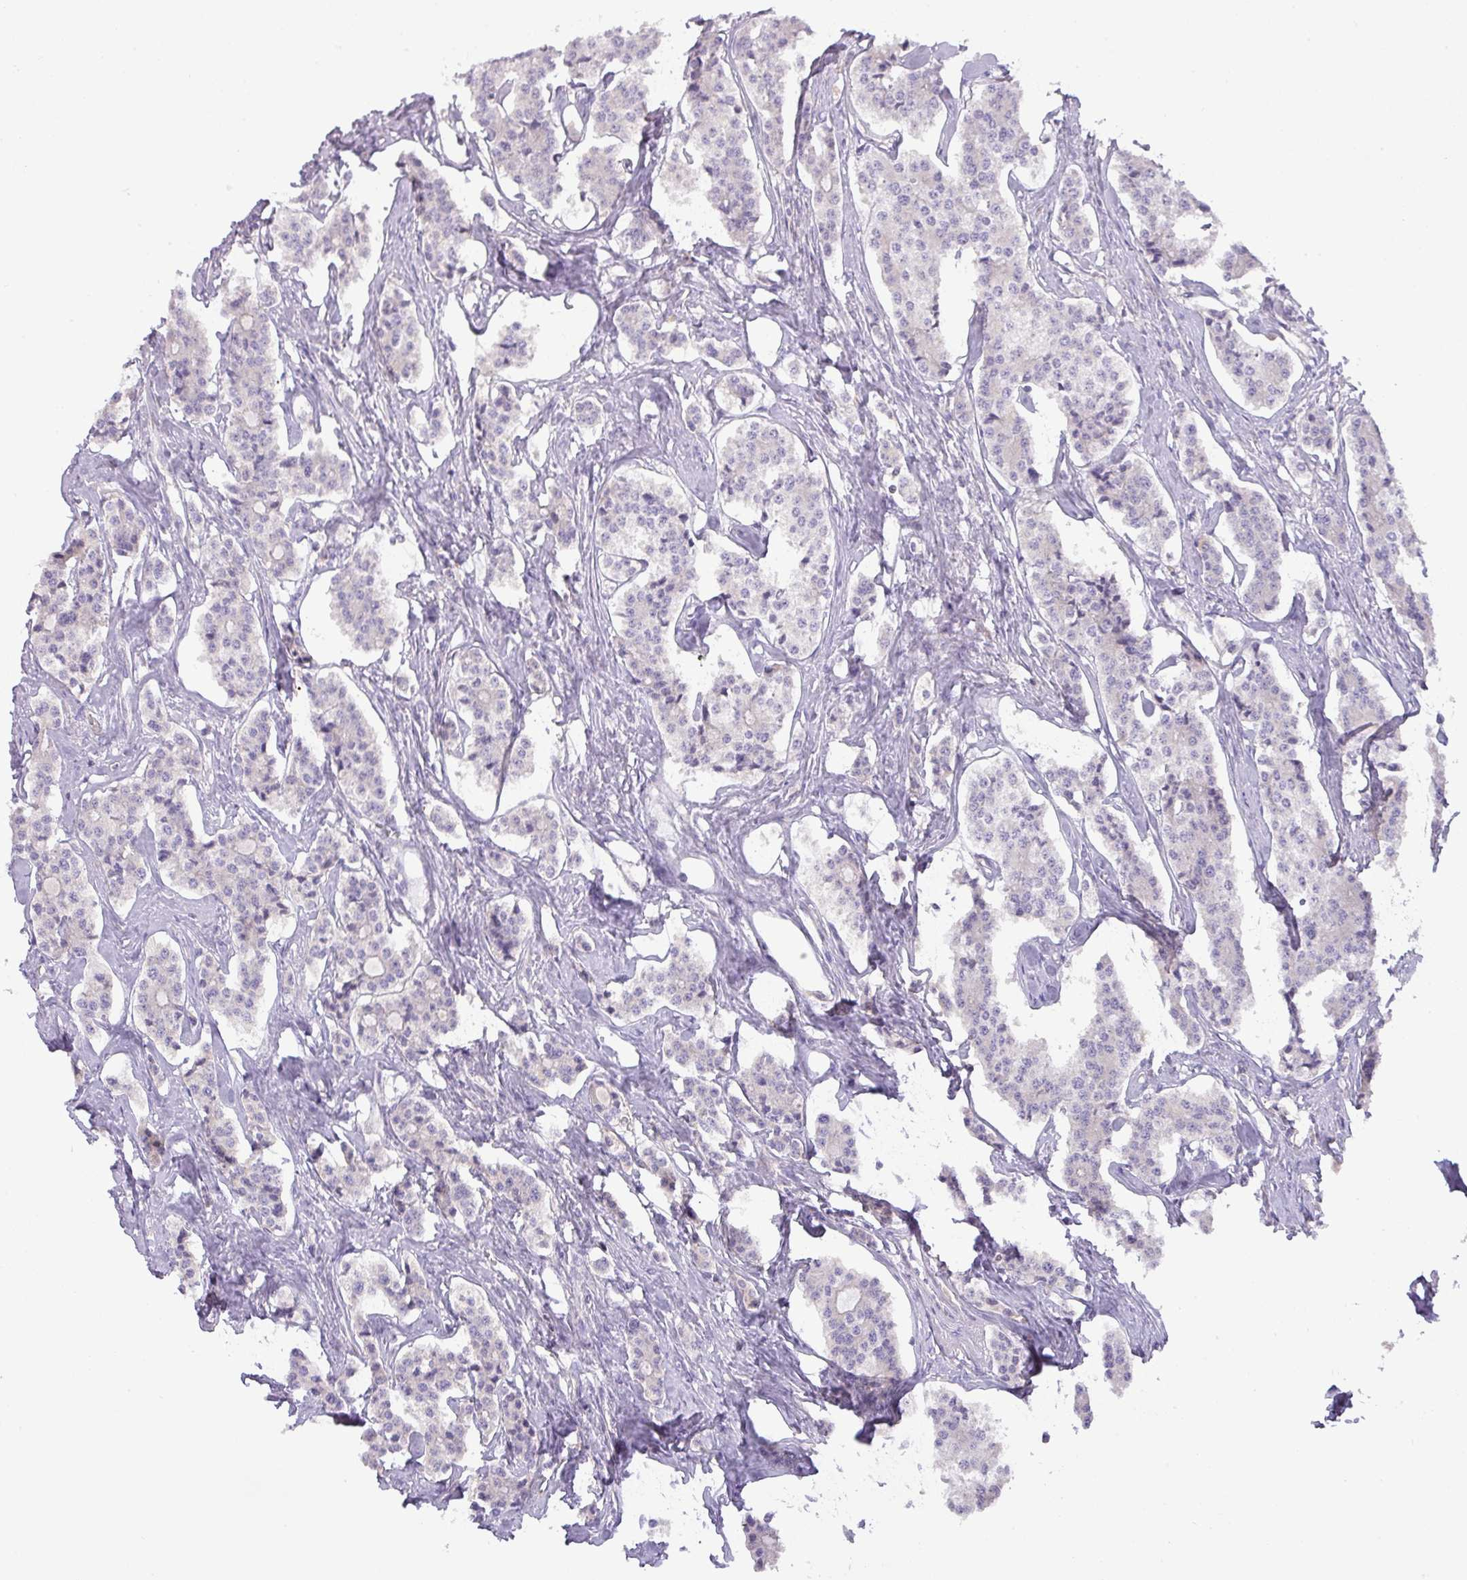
{"staining": {"intensity": "negative", "quantity": "none", "location": "none"}, "tissue": "carcinoid", "cell_type": "Tumor cells", "image_type": "cancer", "snomed": [{"axis": "morphology", "description": "Carcinoid, malignant, NOS"}, {"axis": "topography", "description": "Small intestine"}], "caption": "Photomicrograph shows no protein expression in tumor cells of carcinoid tissue. (DAB immunohistochemistry visualized using brightfield microscopy, high magnification).", "gene": "ZNF394", "patient": {"sex": "male", "age": 63}}